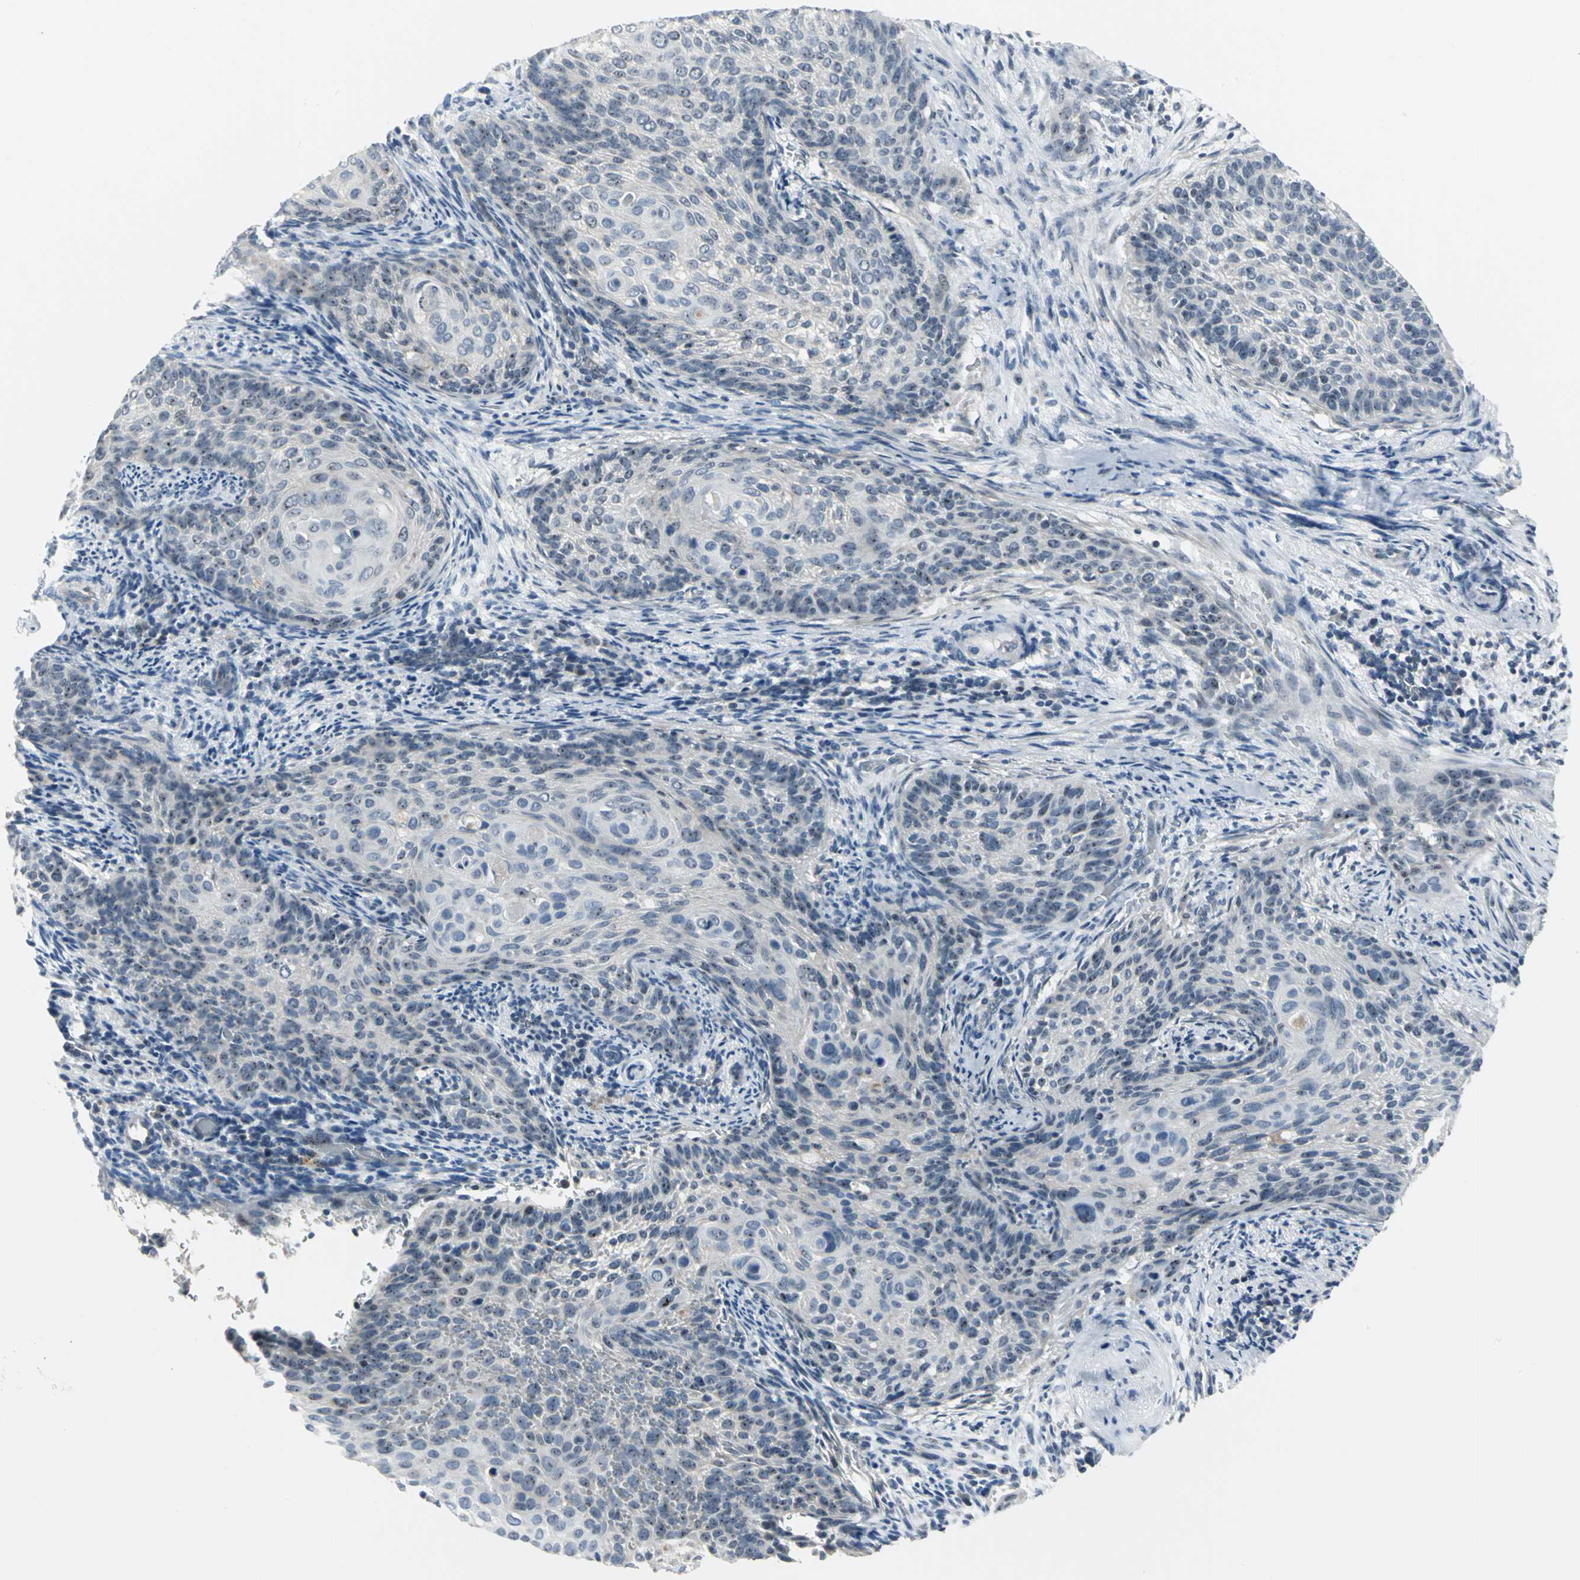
{"staining": {"intensity": "moderate", "quantity": ">75%", "location": "nuclear"}, "tissue": "cervical cancer", "cell_type": "Tumor cells", "image_type": "cancer", "snomed": [{"axis": "morphology", "description": "Squamous cell carcinoma, NOS"}, {"axis": "topography", "description": "Cervix"}], "caption": "A brown stain labels moderate nuclear expression of a protein in human cervical cancer (squamous cell carcinoma) tumor cells.", "gene": "MYBBP1A", "patient": {"sex": "female", "age": 33}}